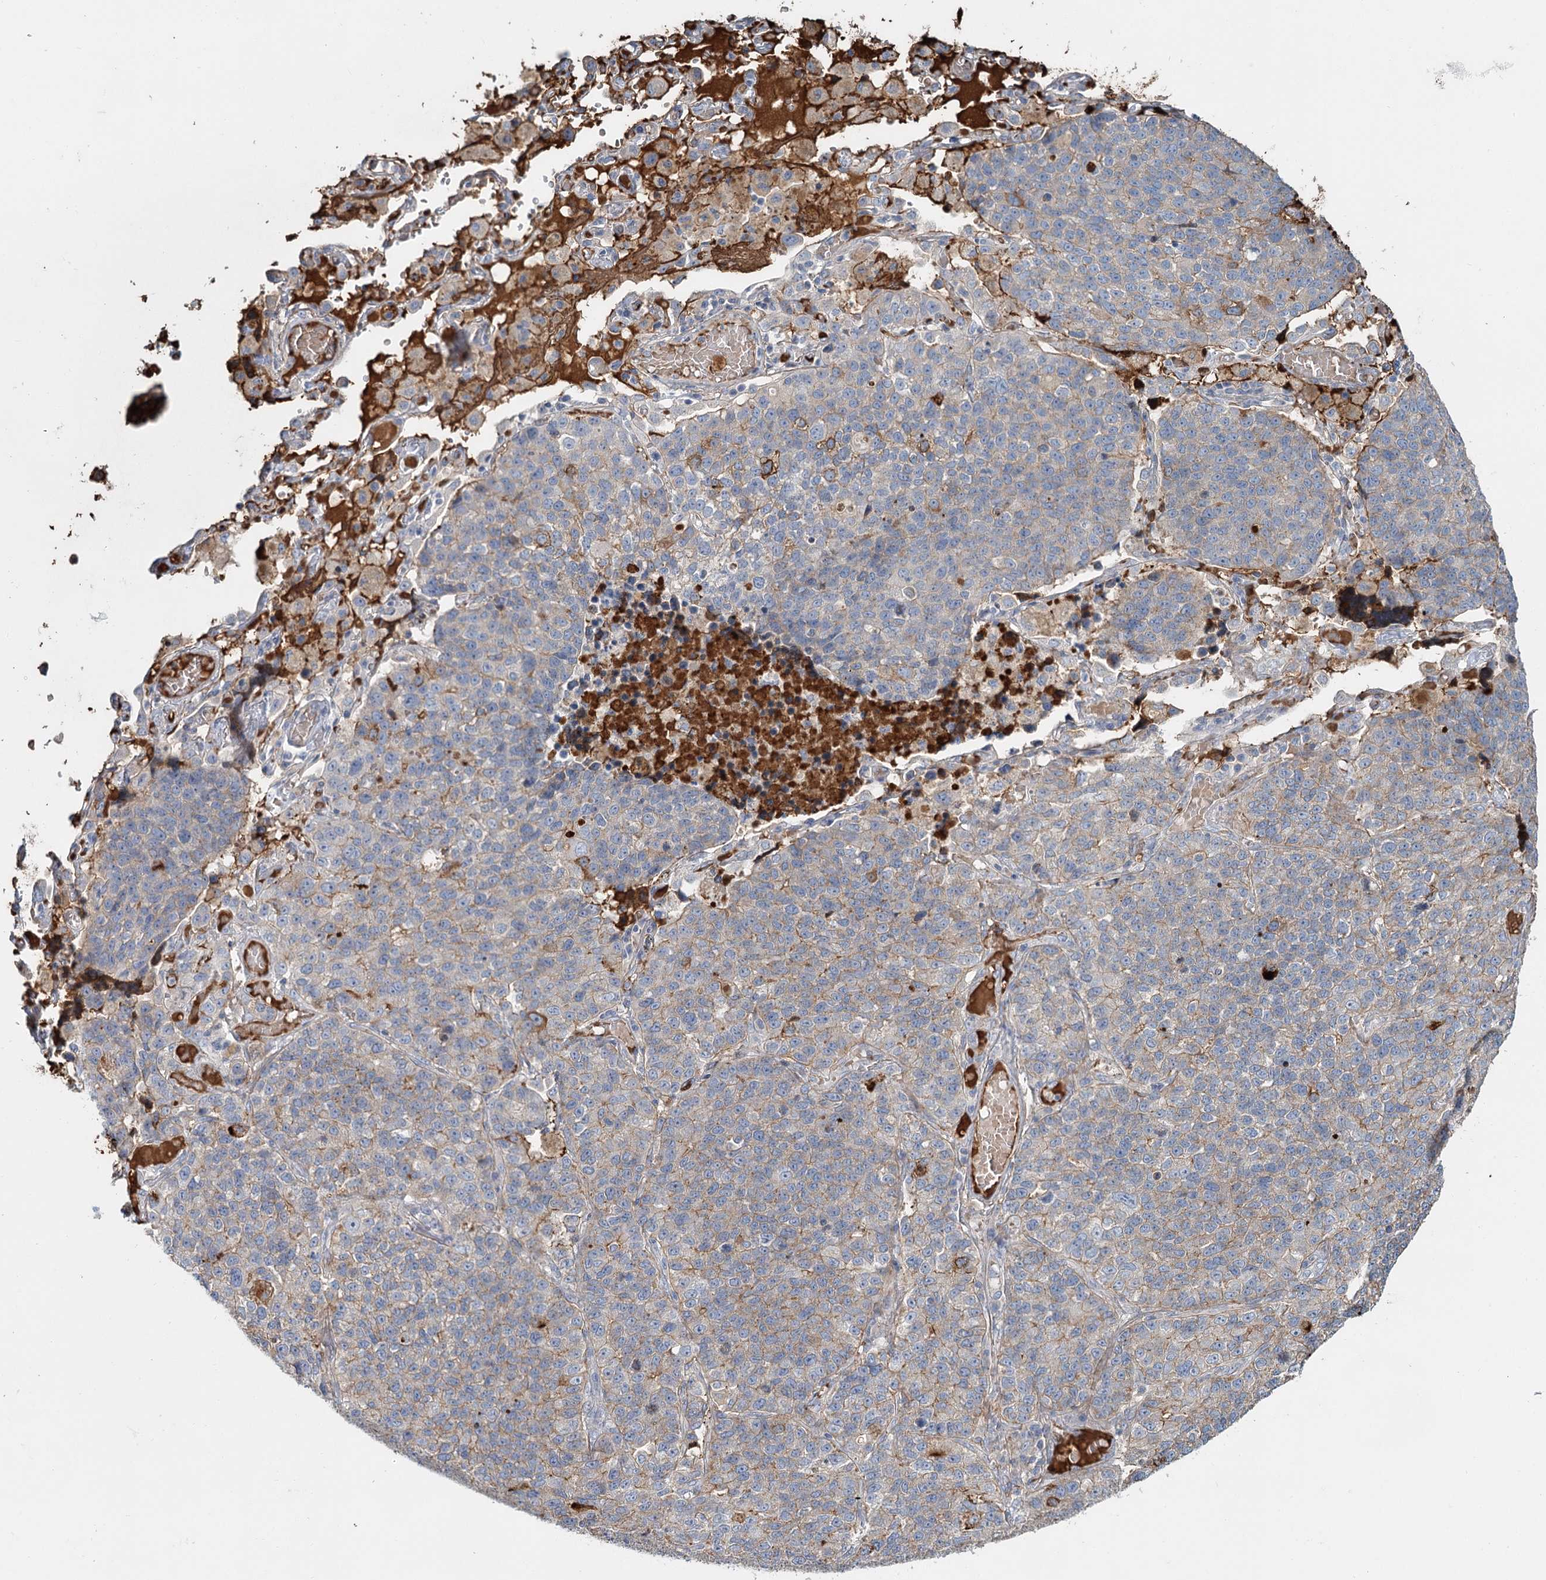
{"staining": {"intensity": "weak", "quantity": "25%-75%", "location": "cytoplasmic/membranous"}, "tissue": "lung cancer", "cell_type": "Tumor cells", "image_type": "cancer", "snomed": [{"axis": "morphology", "description": "Adenocarcinoma, NOS"}, {"axis": "topography", "description": "Lung"}], "caption": "Brown immunohistochemical staining in human adenocarcinoma (lung) reveals weak cytoplasmic/membranous staining in about 25%-75% of tumor cells.", "gene": "ALKBH8", "patient": {"sex": "male", "age": 49}}